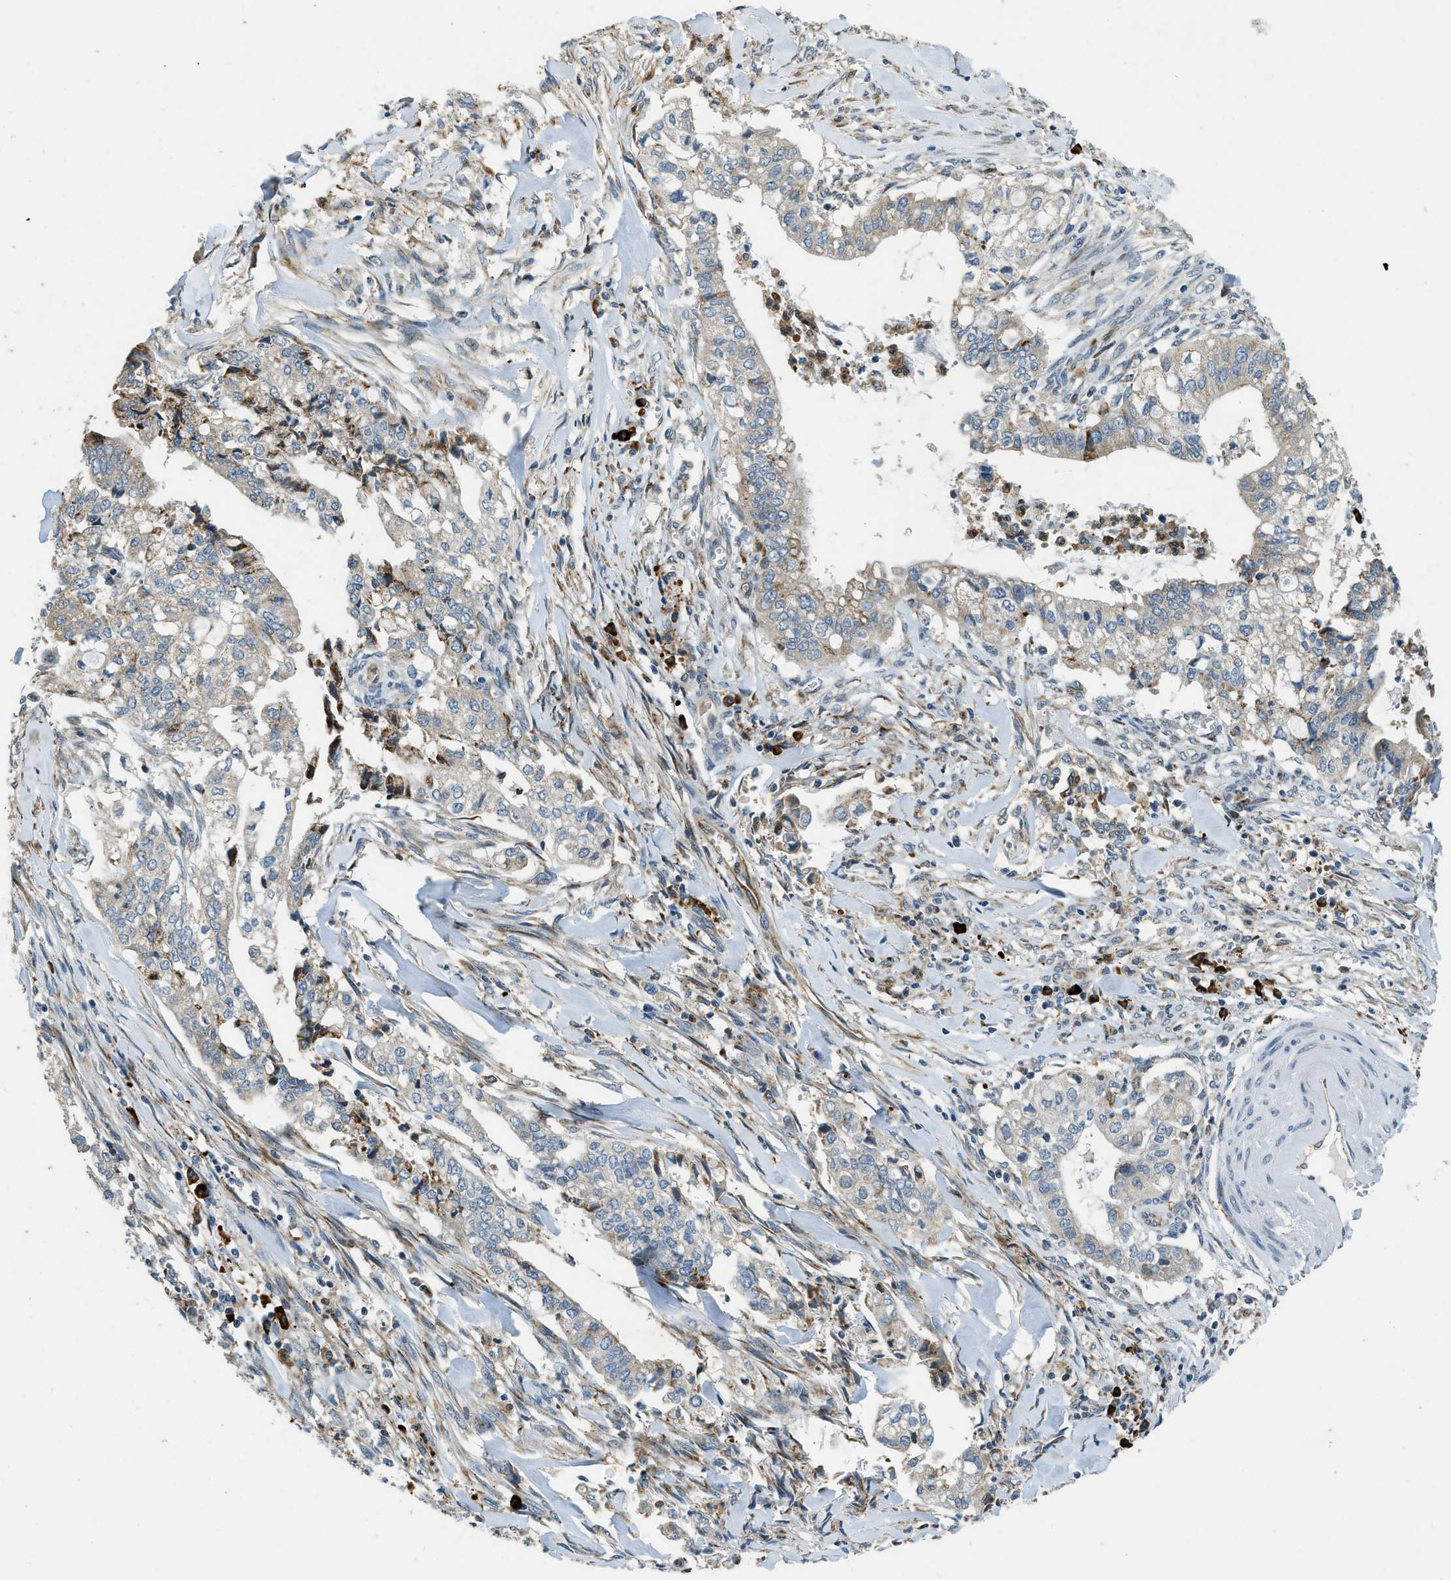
{"staining": {"intensity": "moderate", "quantity": "<25%", "location": "cytoplasmic/membranous"}, "tissue": "cervical cancer", "cell_type": "Tumor cells", "image_type": "cancer", "snomed": [{"axis": "morphology", "description": "Adenocarcinoma, NOS"}, {"axis": "topography", "description": "Cervix"}], "caption": "Cervical cancer tissue displays moderate cytoplasmic/membranous staining in about <25% of tumor cells", "gene": "HERC2", "patient": {"sex": "female", "age": 44}}